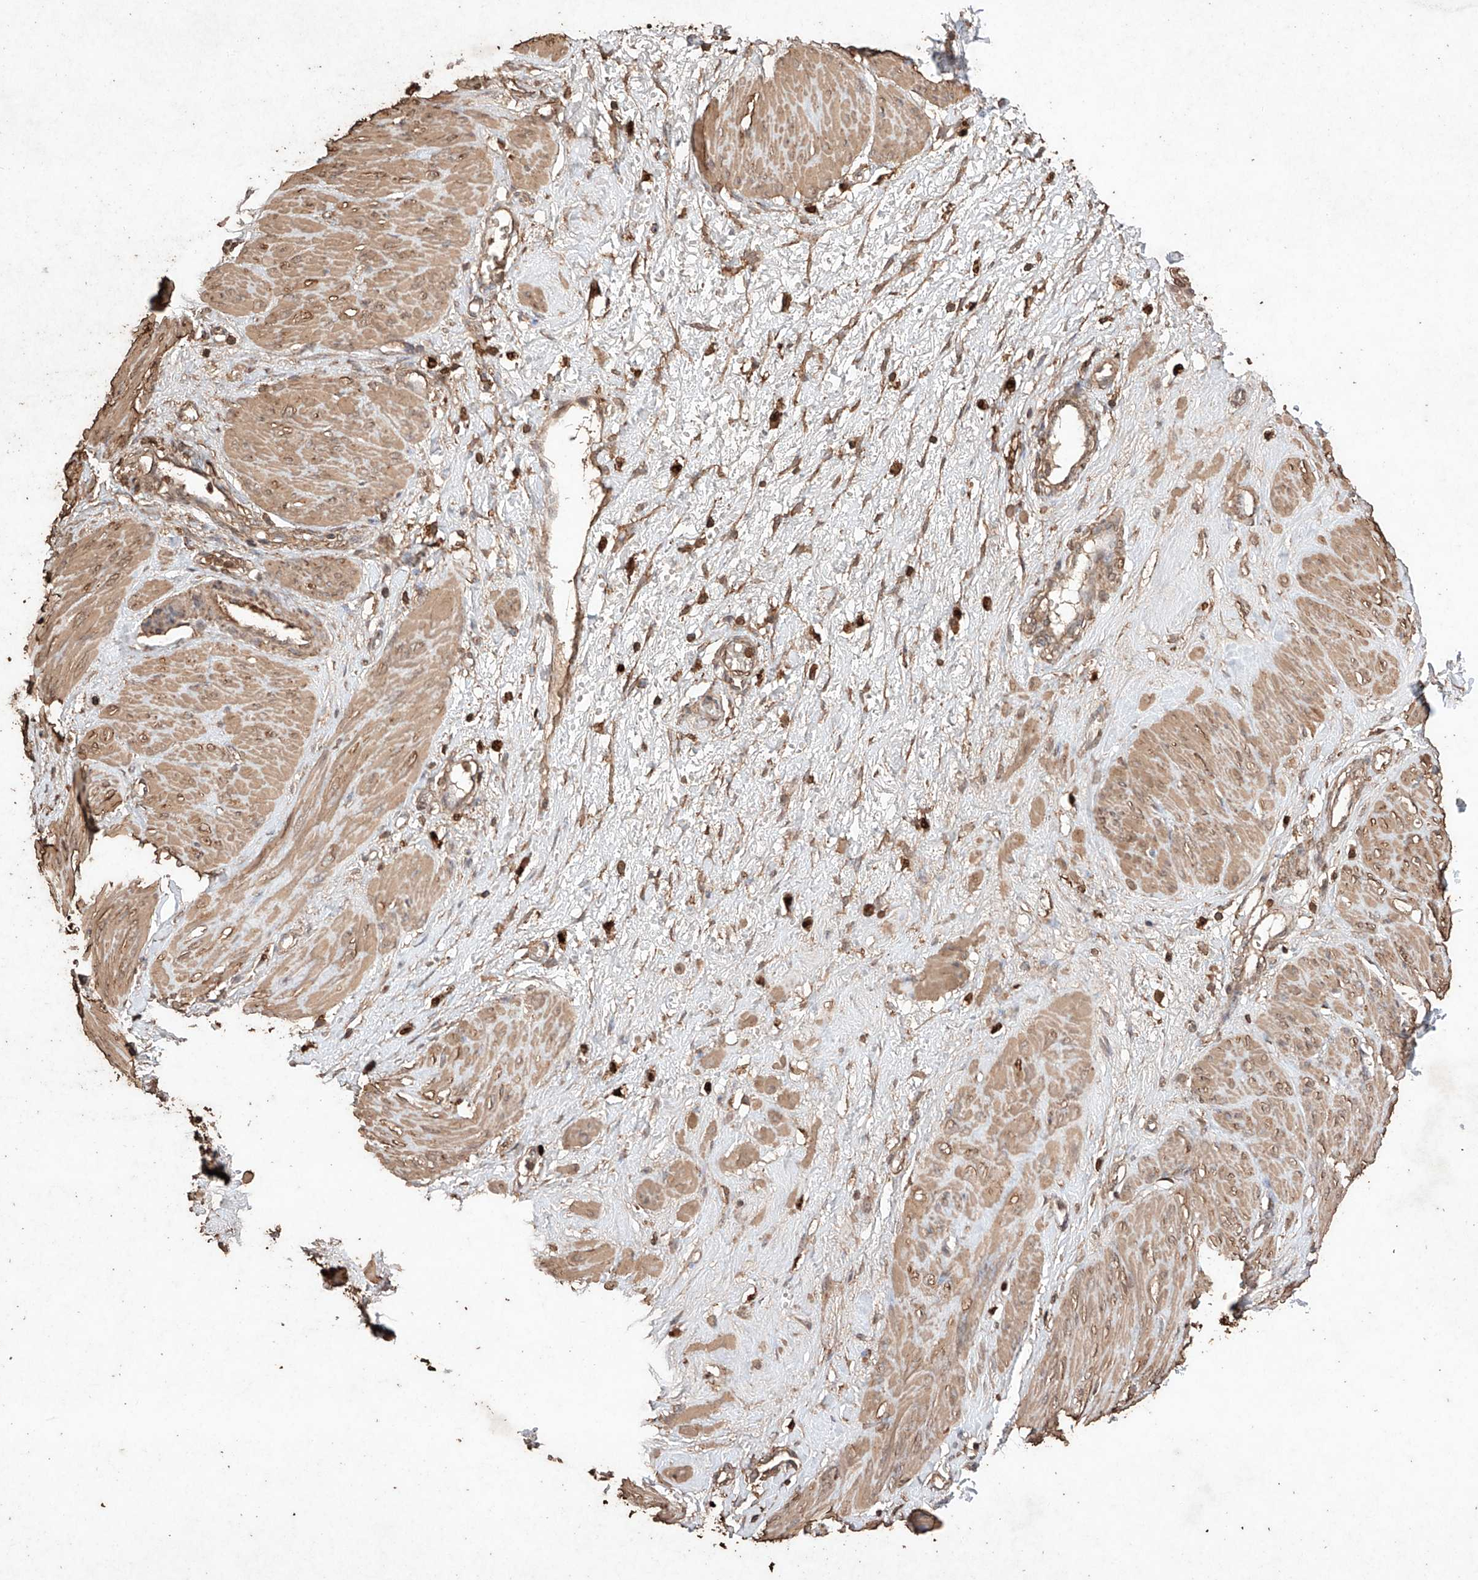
{"staining": {"intensity": "moderate", "quantity": ">75%", "location": "cytoplasmic/membranous"}, "tissue": "smooth muscle", "cell_type": "Smooth muscle cells", "image_type": "normal", "snomed": [{"axis": "morphology", "description": "Normal tissue, NOS"}, {"axis": "topography", "description": "Endometrium"}], "caption": "Immunohistochemical staining of normal smooth muscle shows moderate cytoplasmic/membranous protein positivity in about >75% of smooth muscle cells.", "gene": "M6PR", "patient": {"sex": "female", "age": 33}}